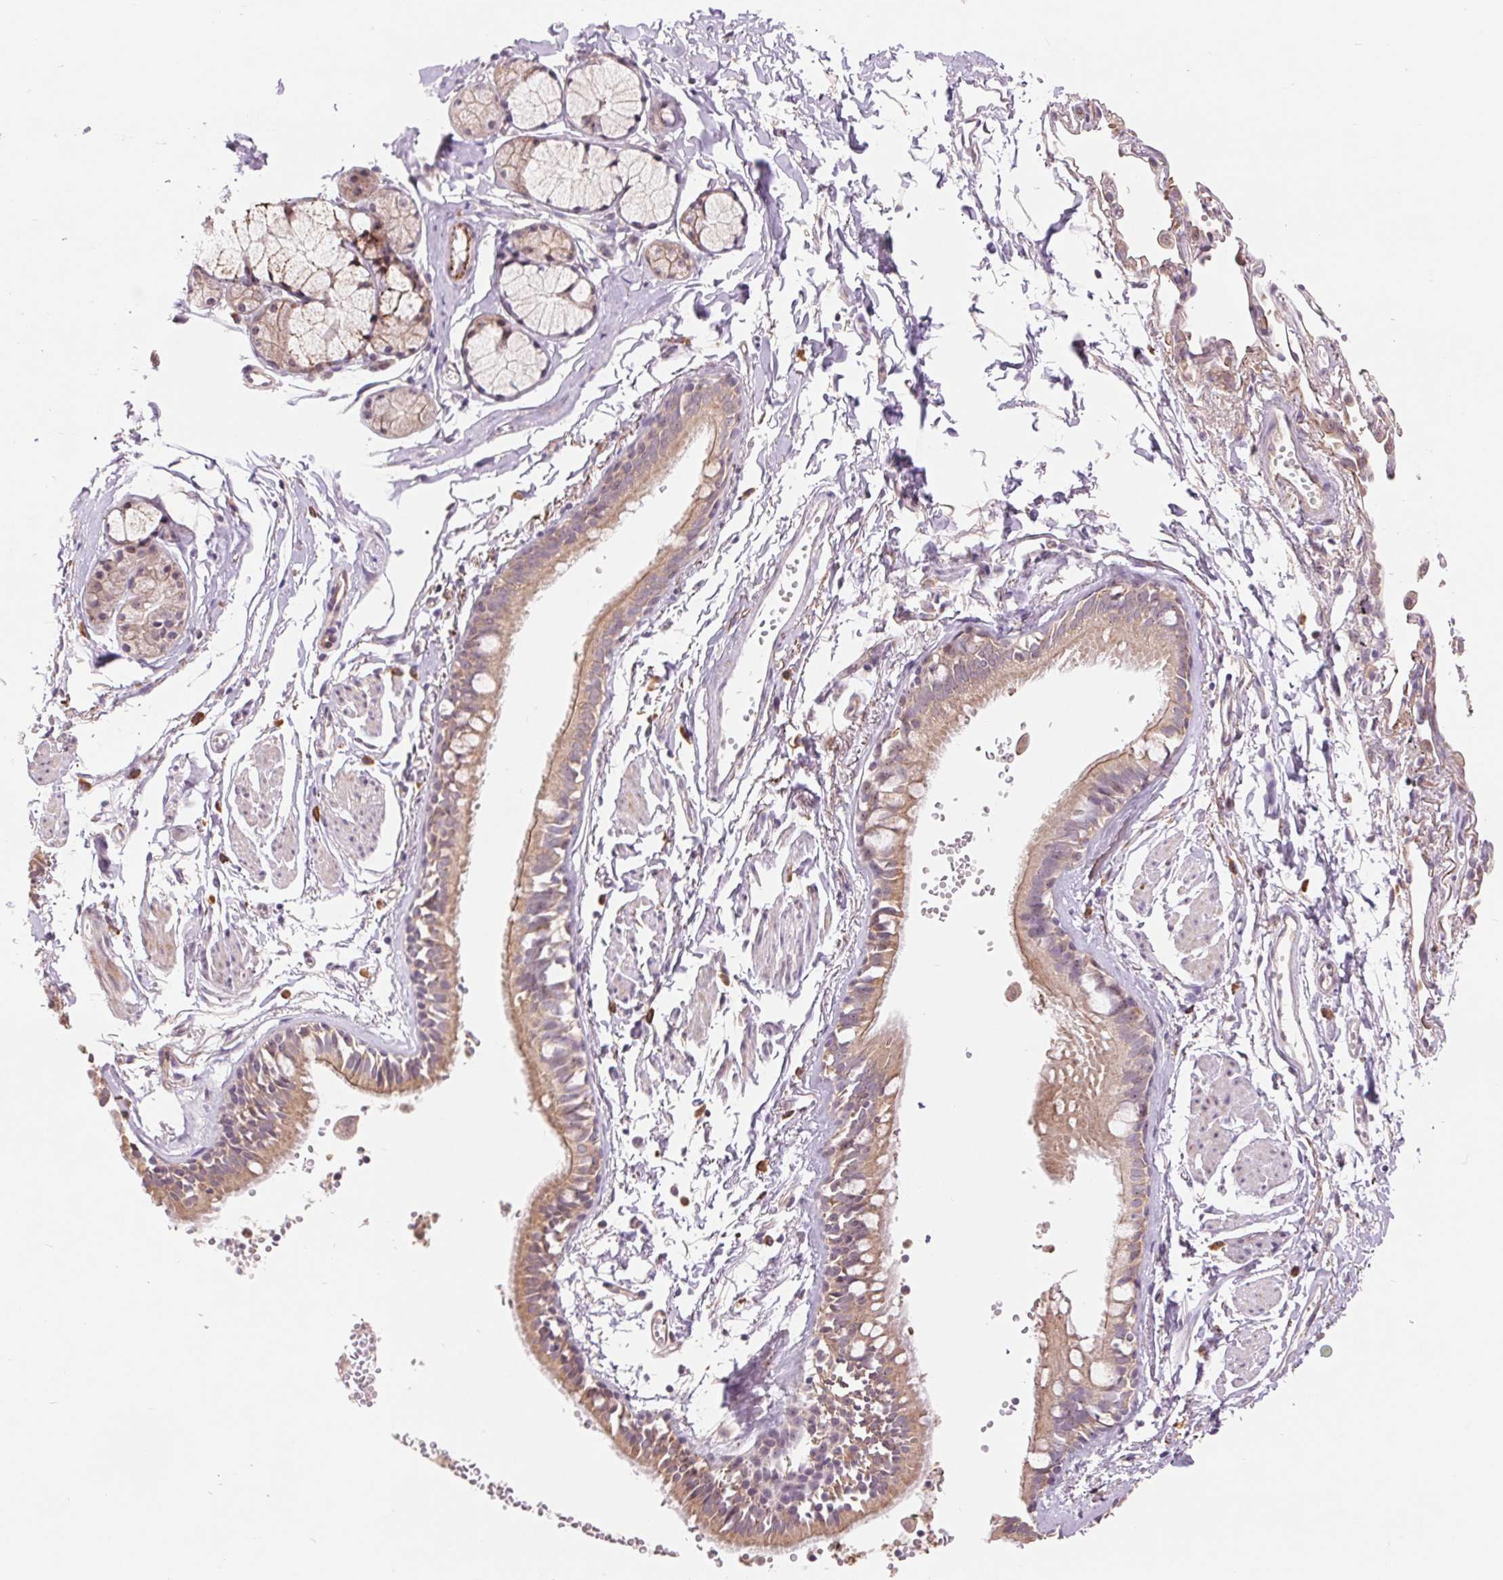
{"staining": {"intensity": "moderate", "quantity": ">75%", "location": "cytoplasmic/membranous"}, "tissue": "bronchus", "cell_type": "Respiratory epithelial cells", "image_type": "normal", "snomed": [{"axis": "morphology", "description": "Normal tissue, NOS"}, {"axis": "topography", "description": "Cartilage tissue"}, {"axis": "topography", "description": "Bronchus"}], "caption": "An IHC photomicrograph of normal tissue is shown. Protein staining in brown shows moderate cytoplasmic/membranous positivity in bronchus within respiratory epithelial cells.", "gene": "RANBP3L", "patient": {"sex": "female", "age": 59}}